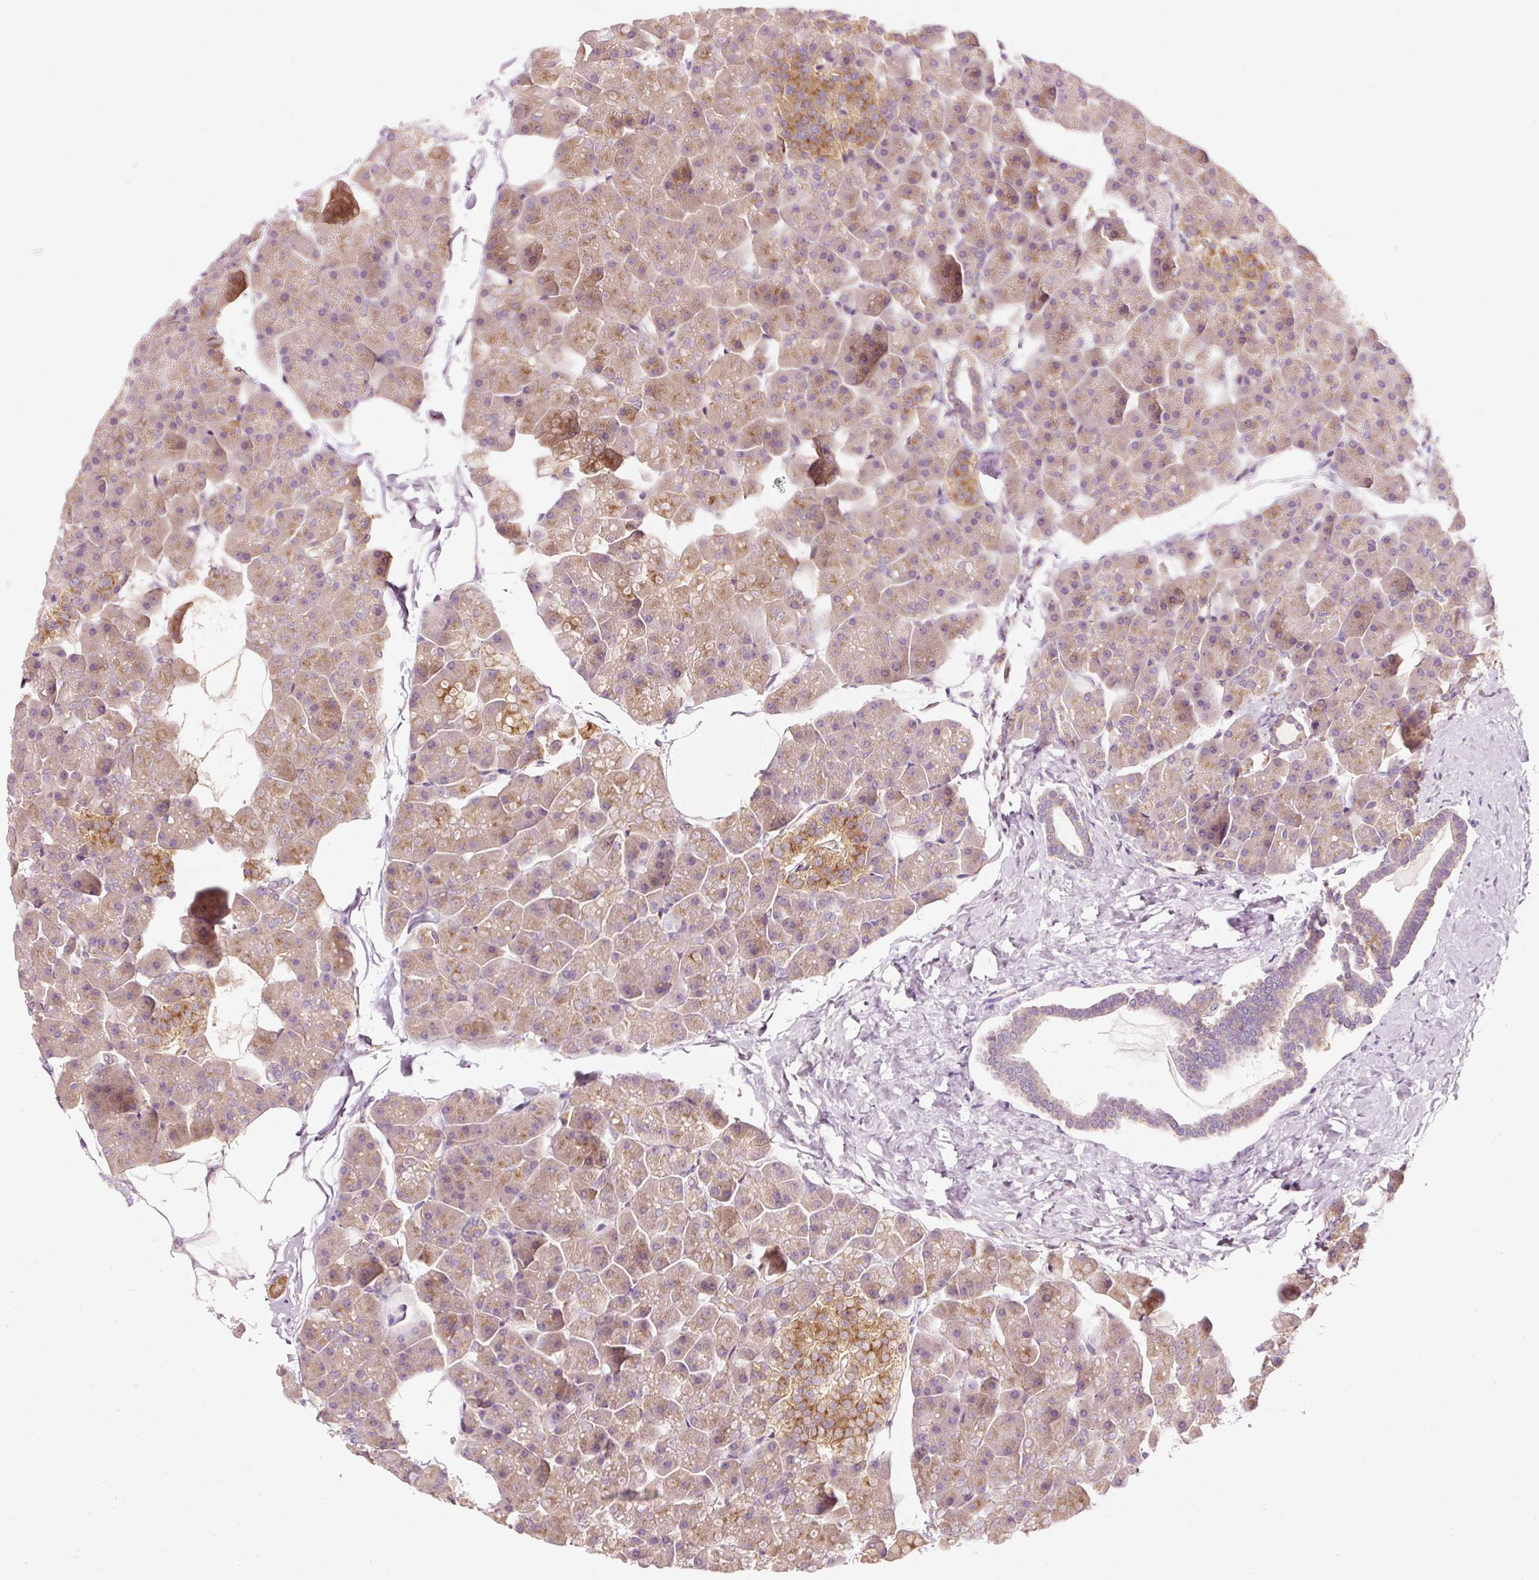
{"staining": {"intensity": "moderate", "quantity": "25%-75%", "location": "cytoplasmic/membranous"}, "tissue": "pancreas", "cell_type": "Exocrine glandular cells", "image_type": "normal", "snomed": [{"axis": "morphology", "description": "Normal tissue, NOS"}, {"axis": "topography", "description": "Pancreas"}], "caption": "A high-resolution histopathology image shows immunohistochemistry staining of benign pancreas, which exhibits moderate cytoplasmic/membranous staining in about 25%-75% of exocrine glandular cells.", "gene": "NAPA", "patient": {"sex": "male", "age": 35}}